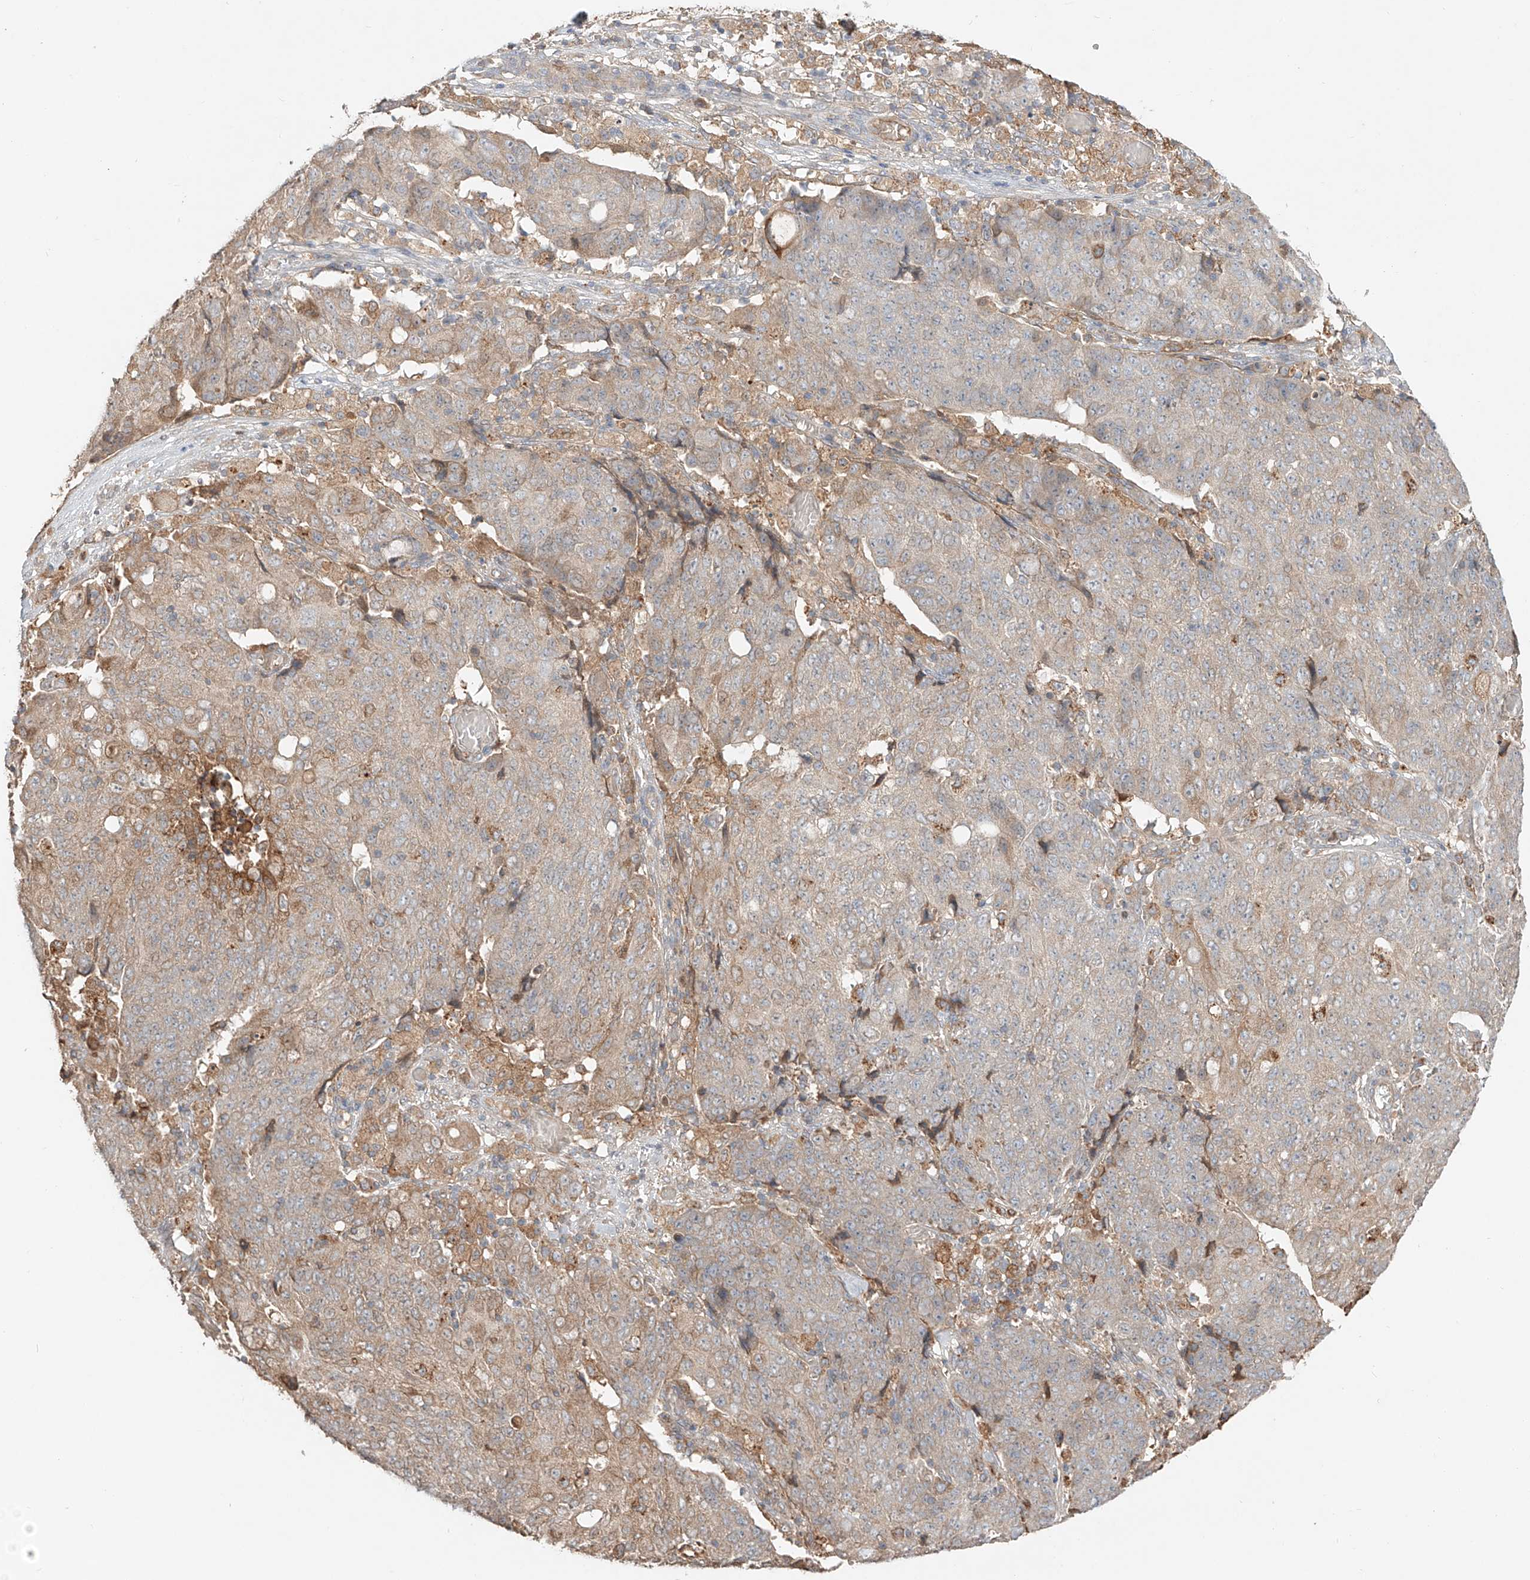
{"staining": {"intensity": "moderate", "quantity": "<25%", "location": "cytoplasmic/membranous"}, "tissue": "ovarian cancer", "cell_type": "Tumor cells", "image_type": "cancer", "snomed": [{"axis": "morphology", "description": "Carcinoma, endometroid"}, {"axis": "topography", "description": "Ovary"}], "caption": "A low amount of moderate cytoplasmic/membranous staining is present in approximately <25% of tumor cells in endometroid carcinoma (ovarian) tissue. (Stains: DAB in brown, nuclei in blue, Microscopy: brightfield microscopy at high magnification).", "gene": "ERO1A", "patient": {"sex": "female", "age": 42}}